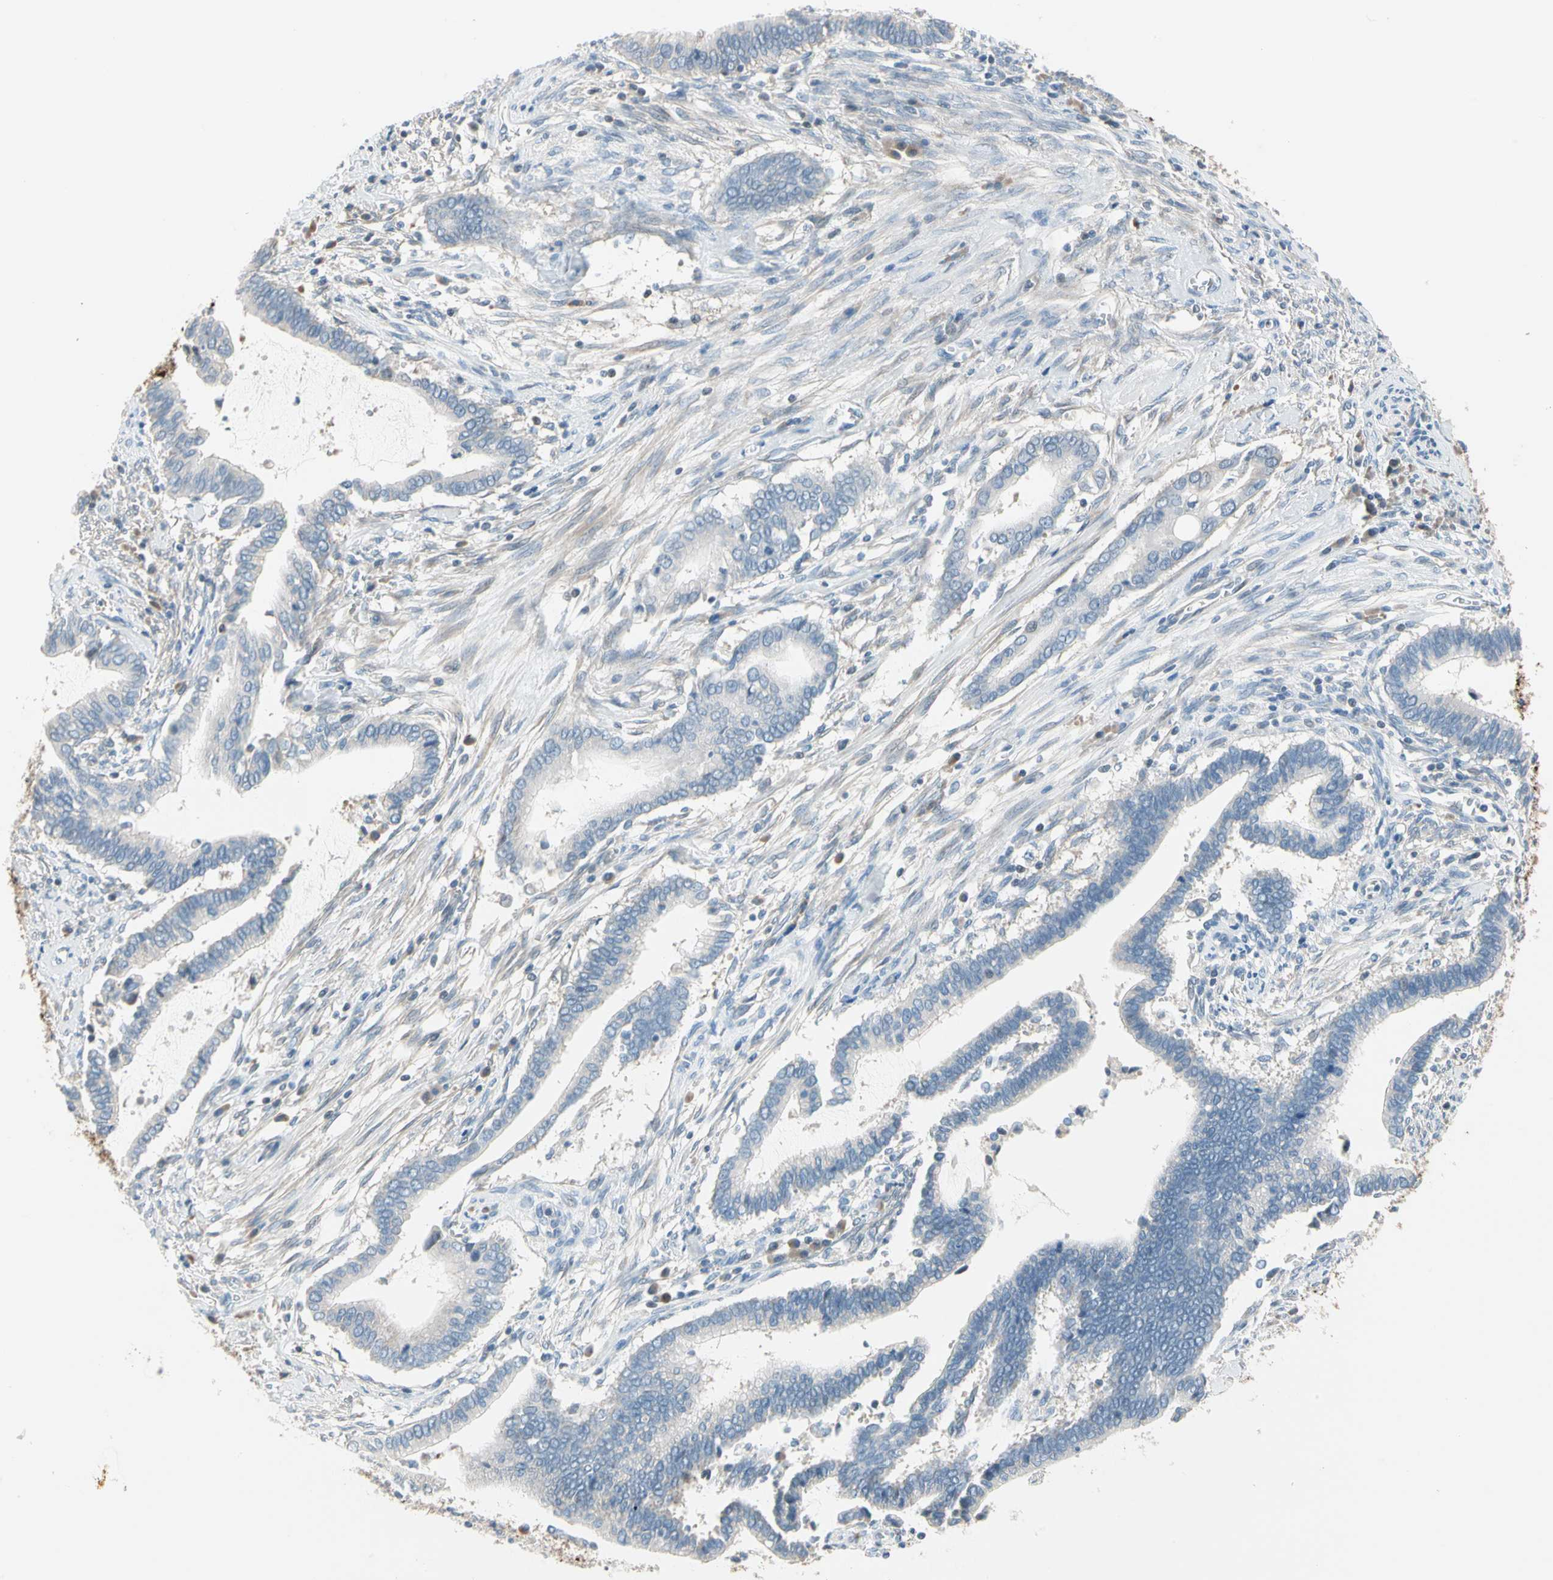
{"staining": {"intensity": "negative", "quantity": "none", "location": "none"}, "tissue": "cervical cancer", "cell_type": "Tumor cells", "image_type": "cancer", "snomed": [{"axis": "morphology", "description": "Adenocarcinoma, NOS"}, {"axis": "topography", "description": "Cervix"}], "caption": "Immunohistochemical staining of human cervical cancer (adenocarcinoma) exhibits no significant staining in tumor cells.", "gene": "STK40", "patient": {"sex": "female", "age": 44}}